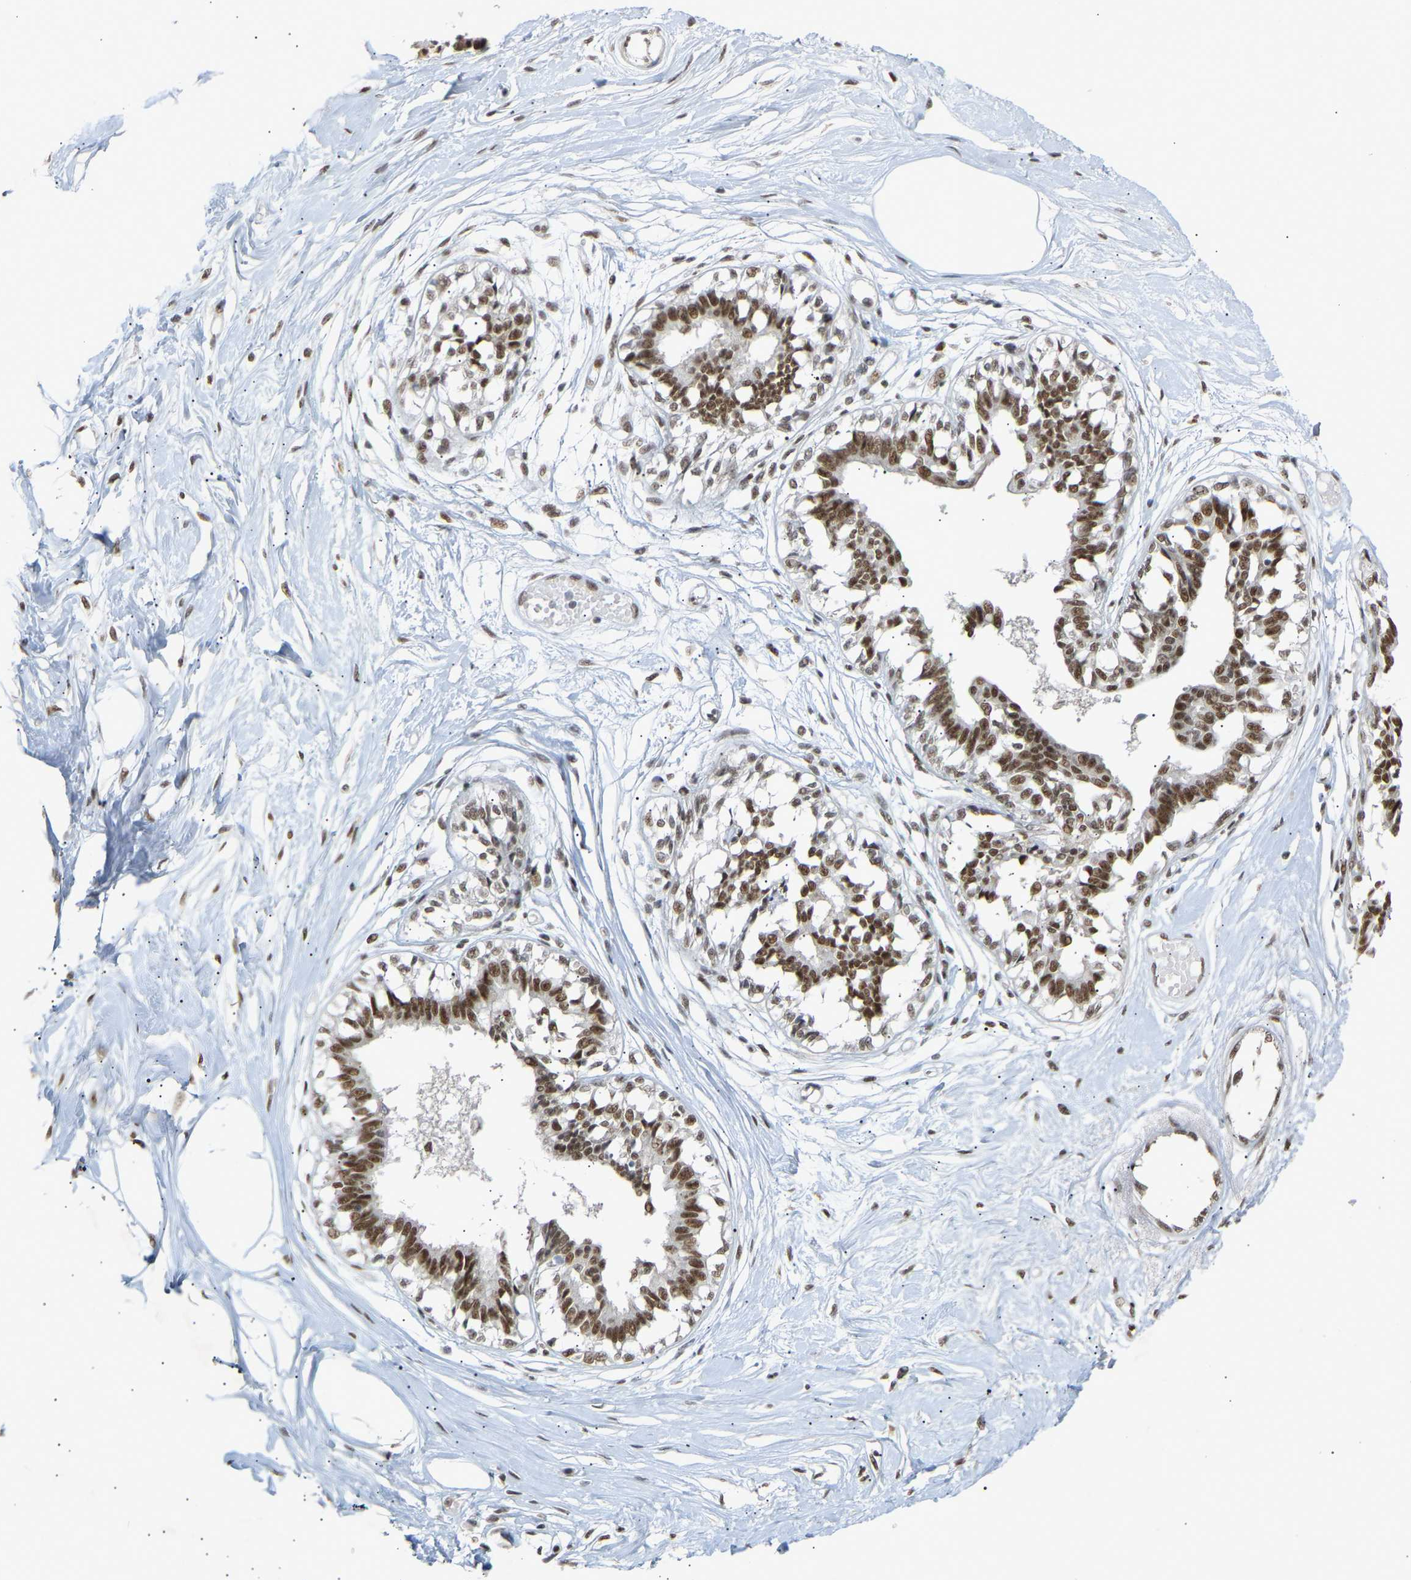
{"staining": {"intensity": "moderate", "quantity": ">75%", "location": "nuclear"}, "tissue": "breast", "cell_type": "Adipocytes", "image_type": "normal", "snomed": [{"axis": "morphology", "description": "Normal tissue, NOS"}, {"axis": "topography", "description": "Breast"}], "caption": "Moderate nuclear protein positivity is identified in about >75% of adipocytes in breast. The protein of interest is stained brown, and the nuclei are stained in blue (DAB IHC with brightfield microscopy, high magnification).", "gene": "NELFB", "patient": {"sex": "female", "age": 45}}